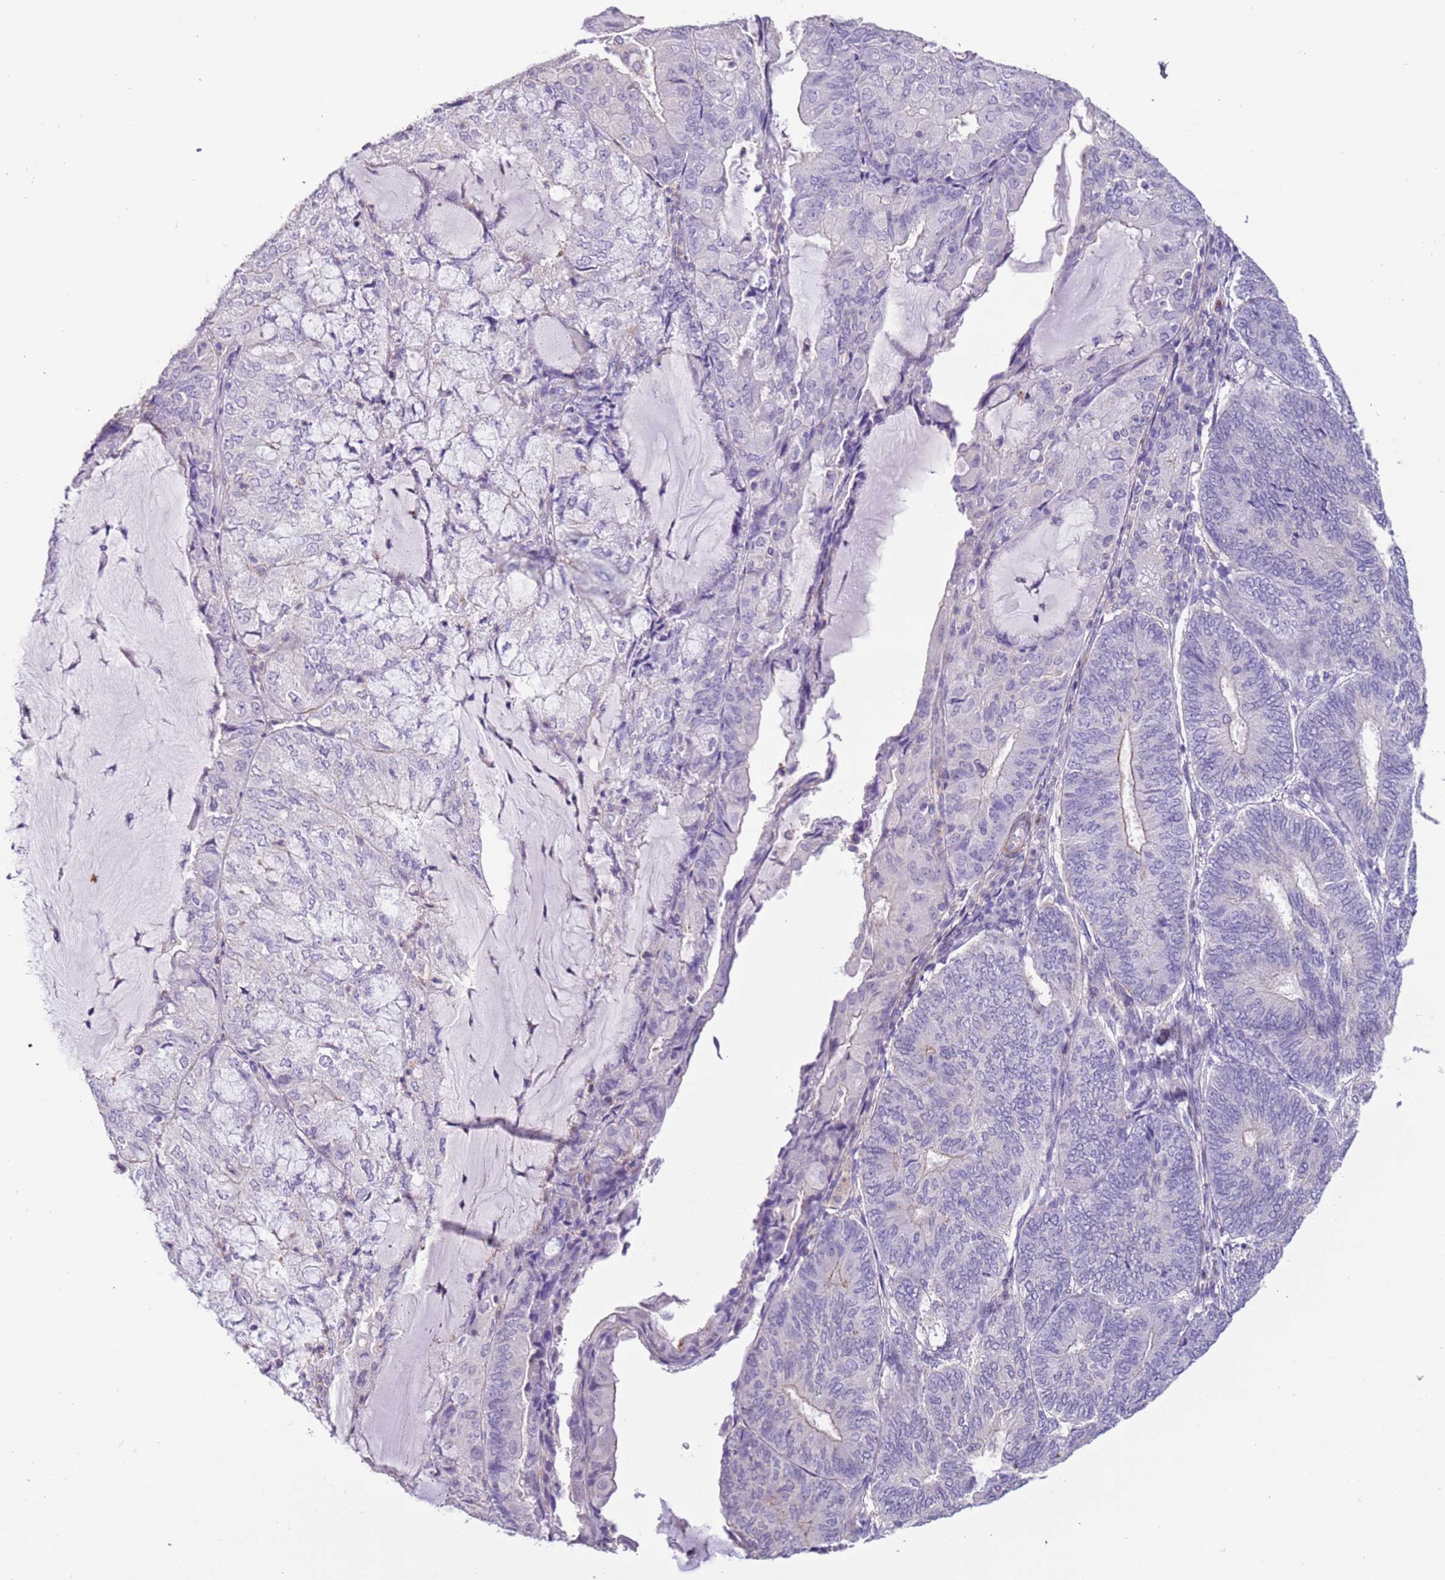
{"staining": {"intensity": "negative", "quantity": "none", "location": "none"}, "tissue": "endometrial cancer", "cell_type": "Tumor cells", "image_type": "cancer", "snomed": [{"axis": "morphology", "description": "Adenocarcinoma, NOS"}, {"axis": "topography", "description": "Endometrium"}], "caption": "IHC of endometrial cancer shows no expression in tumor cells.", "gene": "PCGF2", "patient": {"sex": "female", "age": 81}}